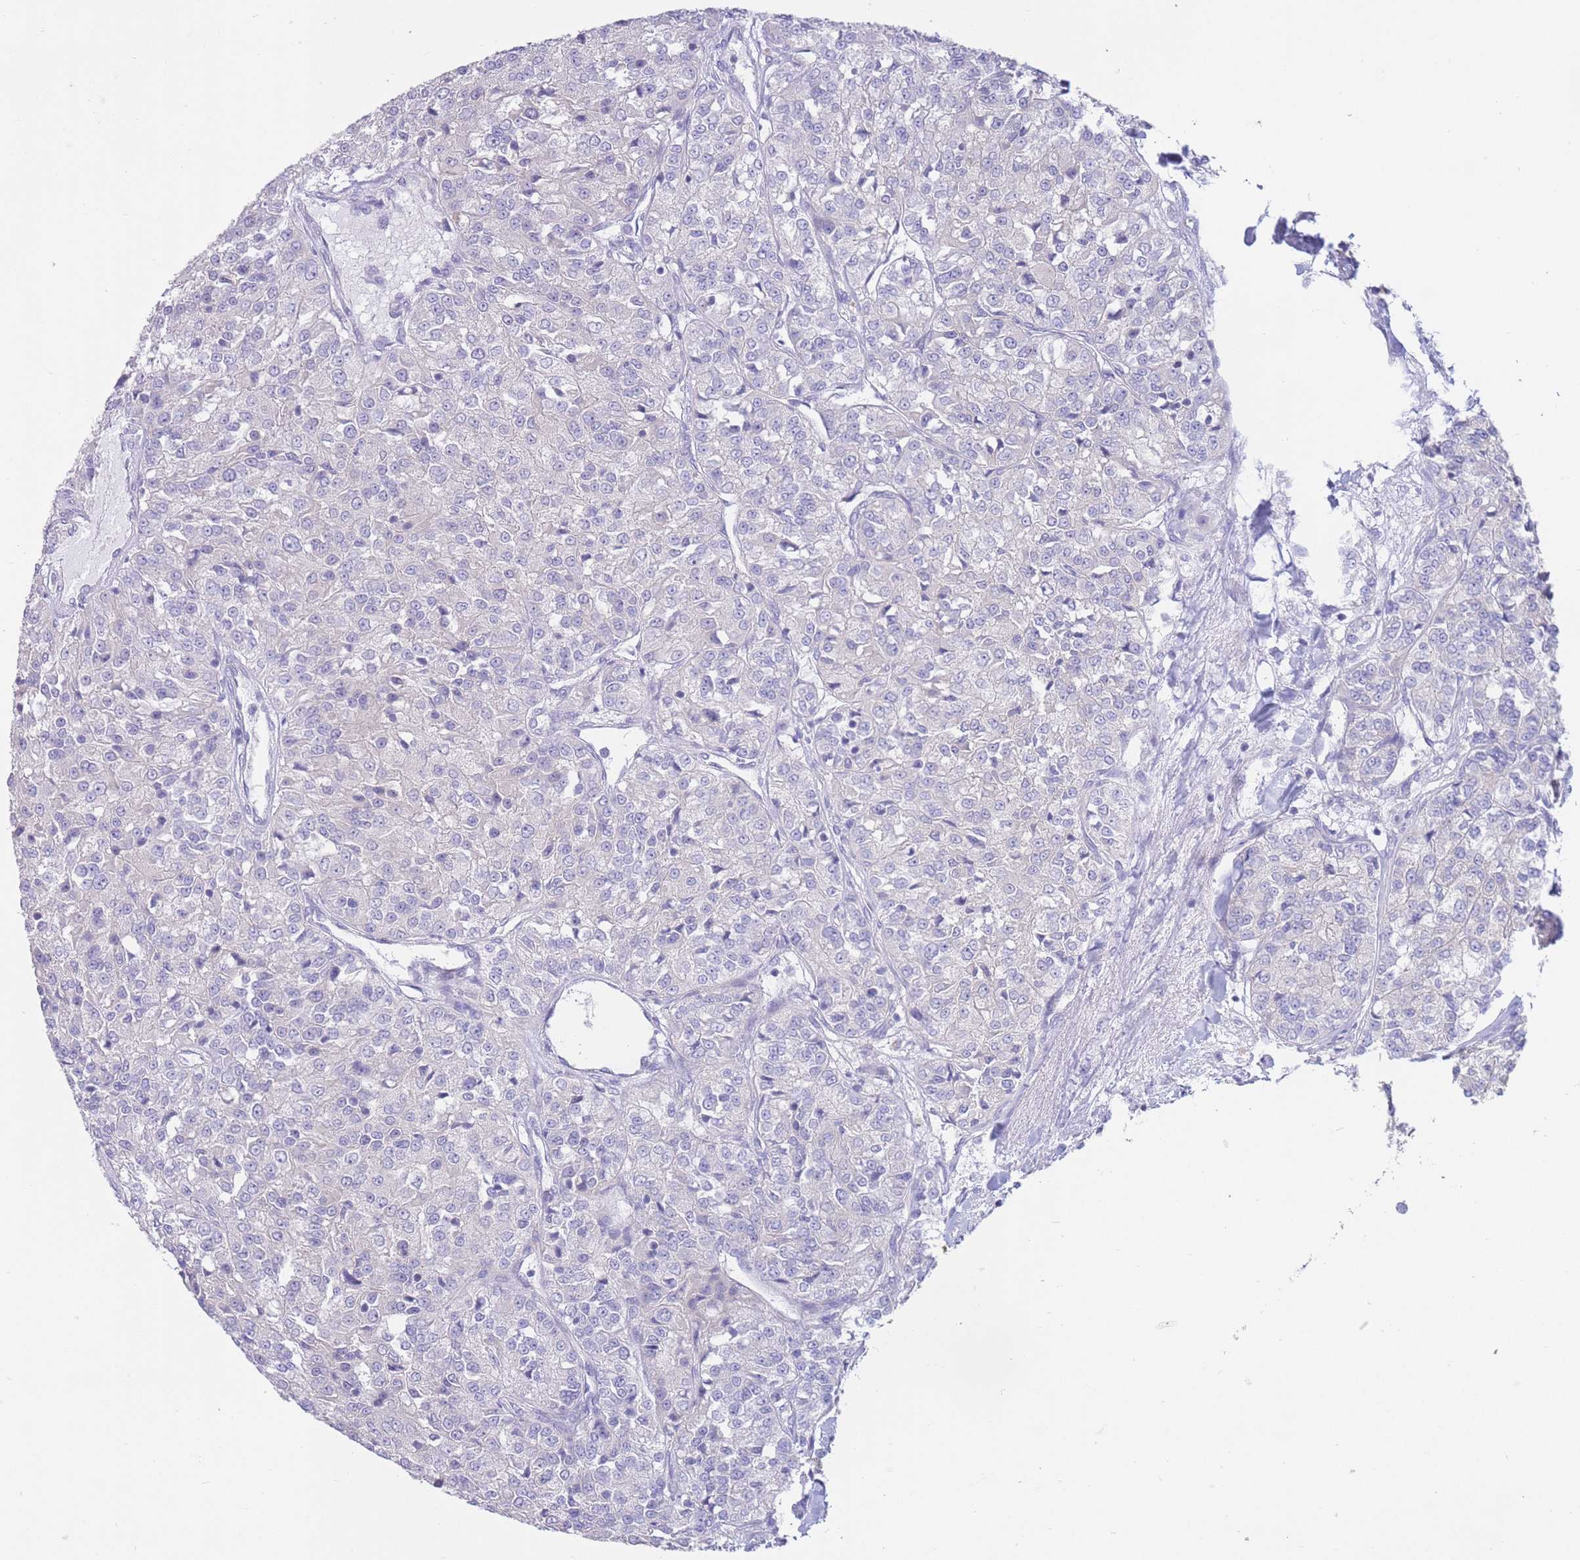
{"staining": {"intensity": "negative", "quantity": "none", "location": "none"}, "tissue": "renal cancer", "cell_type": "Tumor cells", "image_type": "cancer", "snomed": [{"axis": "morphology", "description": "Adenocarcinoma, NOS"}, {"axis": "topography", "description": "Kidney"}], "caption": "Immunohistochemistry (IHC) image of neoplastic tissue: renal cancer stained with DAB demonstrates no significant protein staining in tumor cells. Brightfield microscopy of immunohistochemistry stained with DAB (brown) and hematoxylin (blue), captured at high magnification.", "gene": "ALS2CL", "patient": {"sex": "female", "age": 63}}